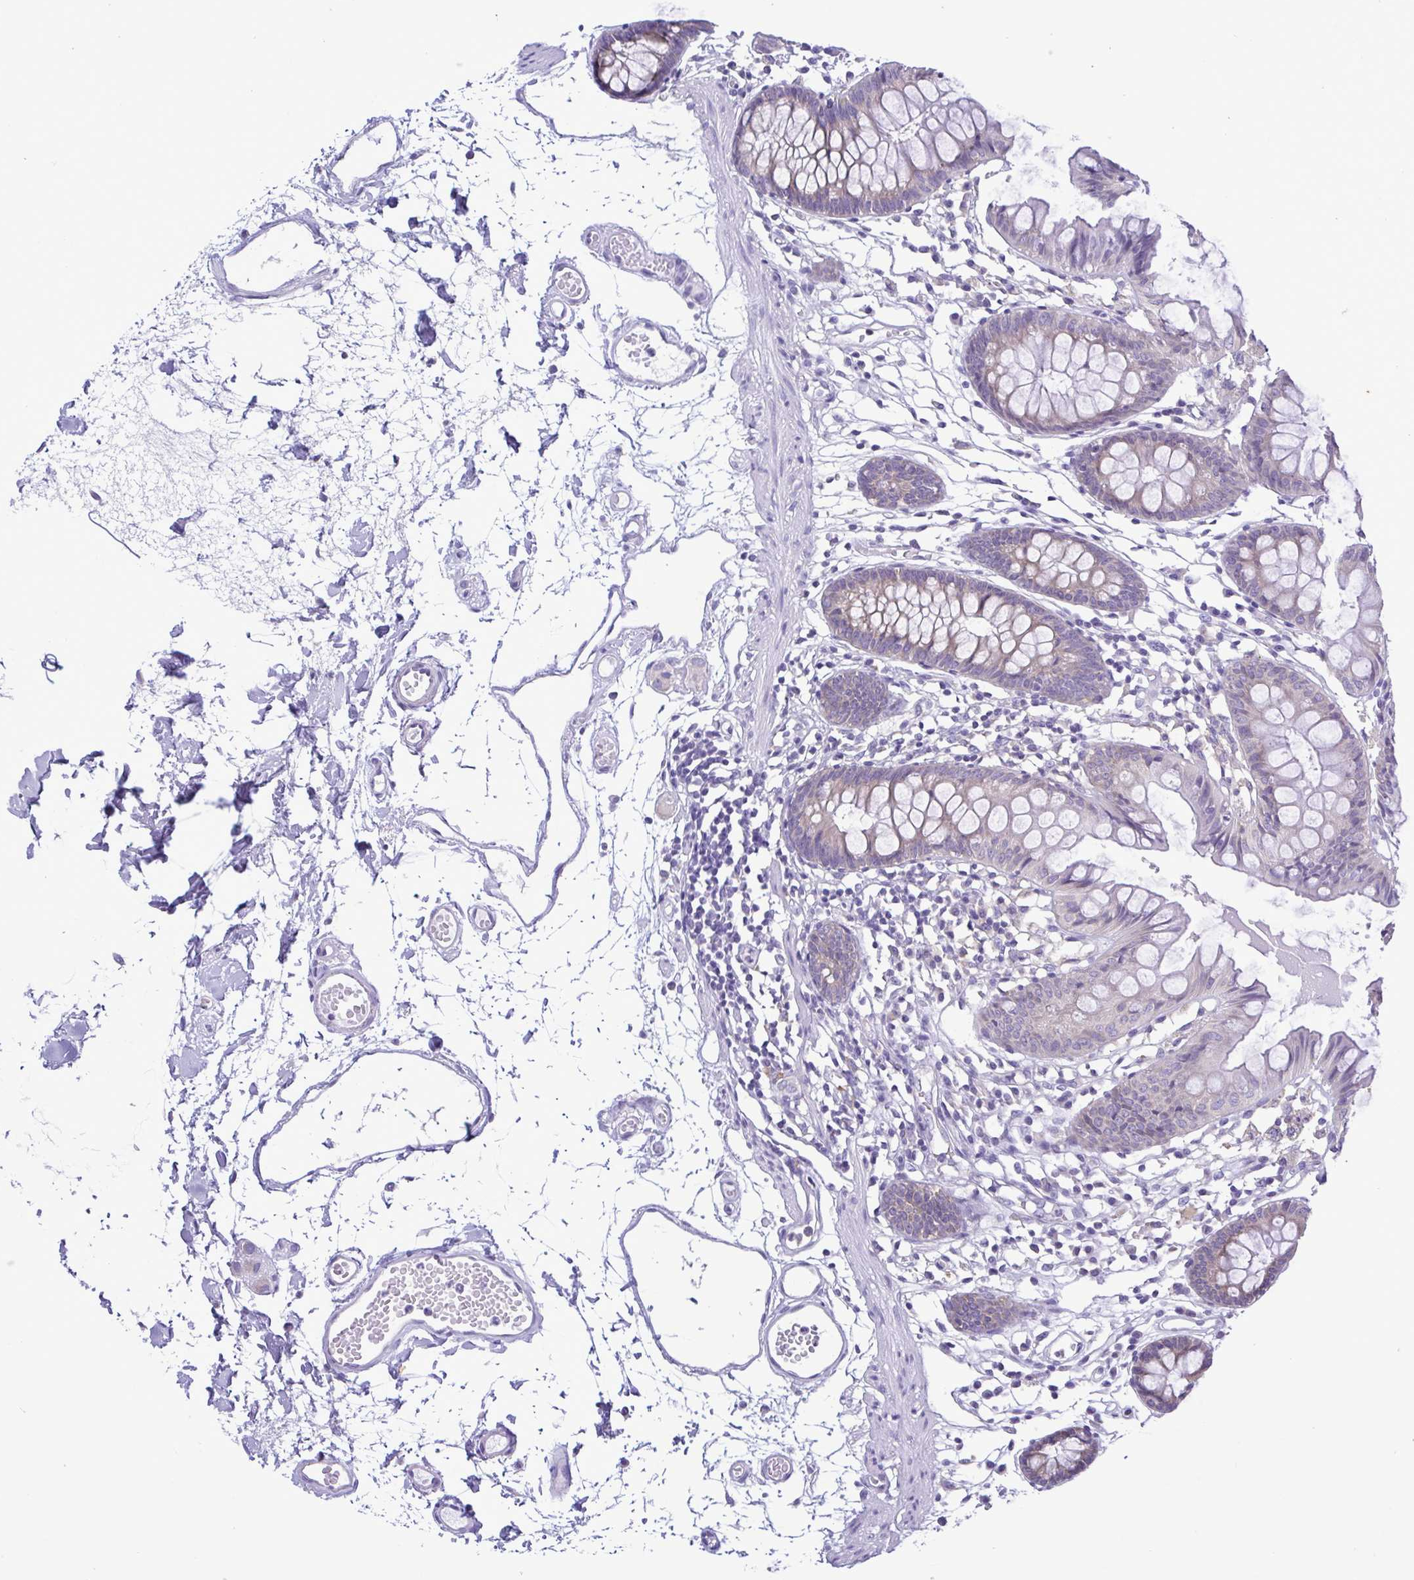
{"staining": {"intensity": "negative", "quantity": "none", "location": "none"}, "tissue": "colon", "cell_type": "Endothelial cells", "image_type": "normal", "snomed": [{"axis": "morphology", "description": "Normal tissue, NOS"}, {"axis": "topography", "description": "Colon"}], "caption": "IHC photomicrograph of unremarkable colon stained for a protein (brown), which displays no staining in endothelial cells.", "gene": "TNNI3", "patient": {"sex": "female", "age": 84}}